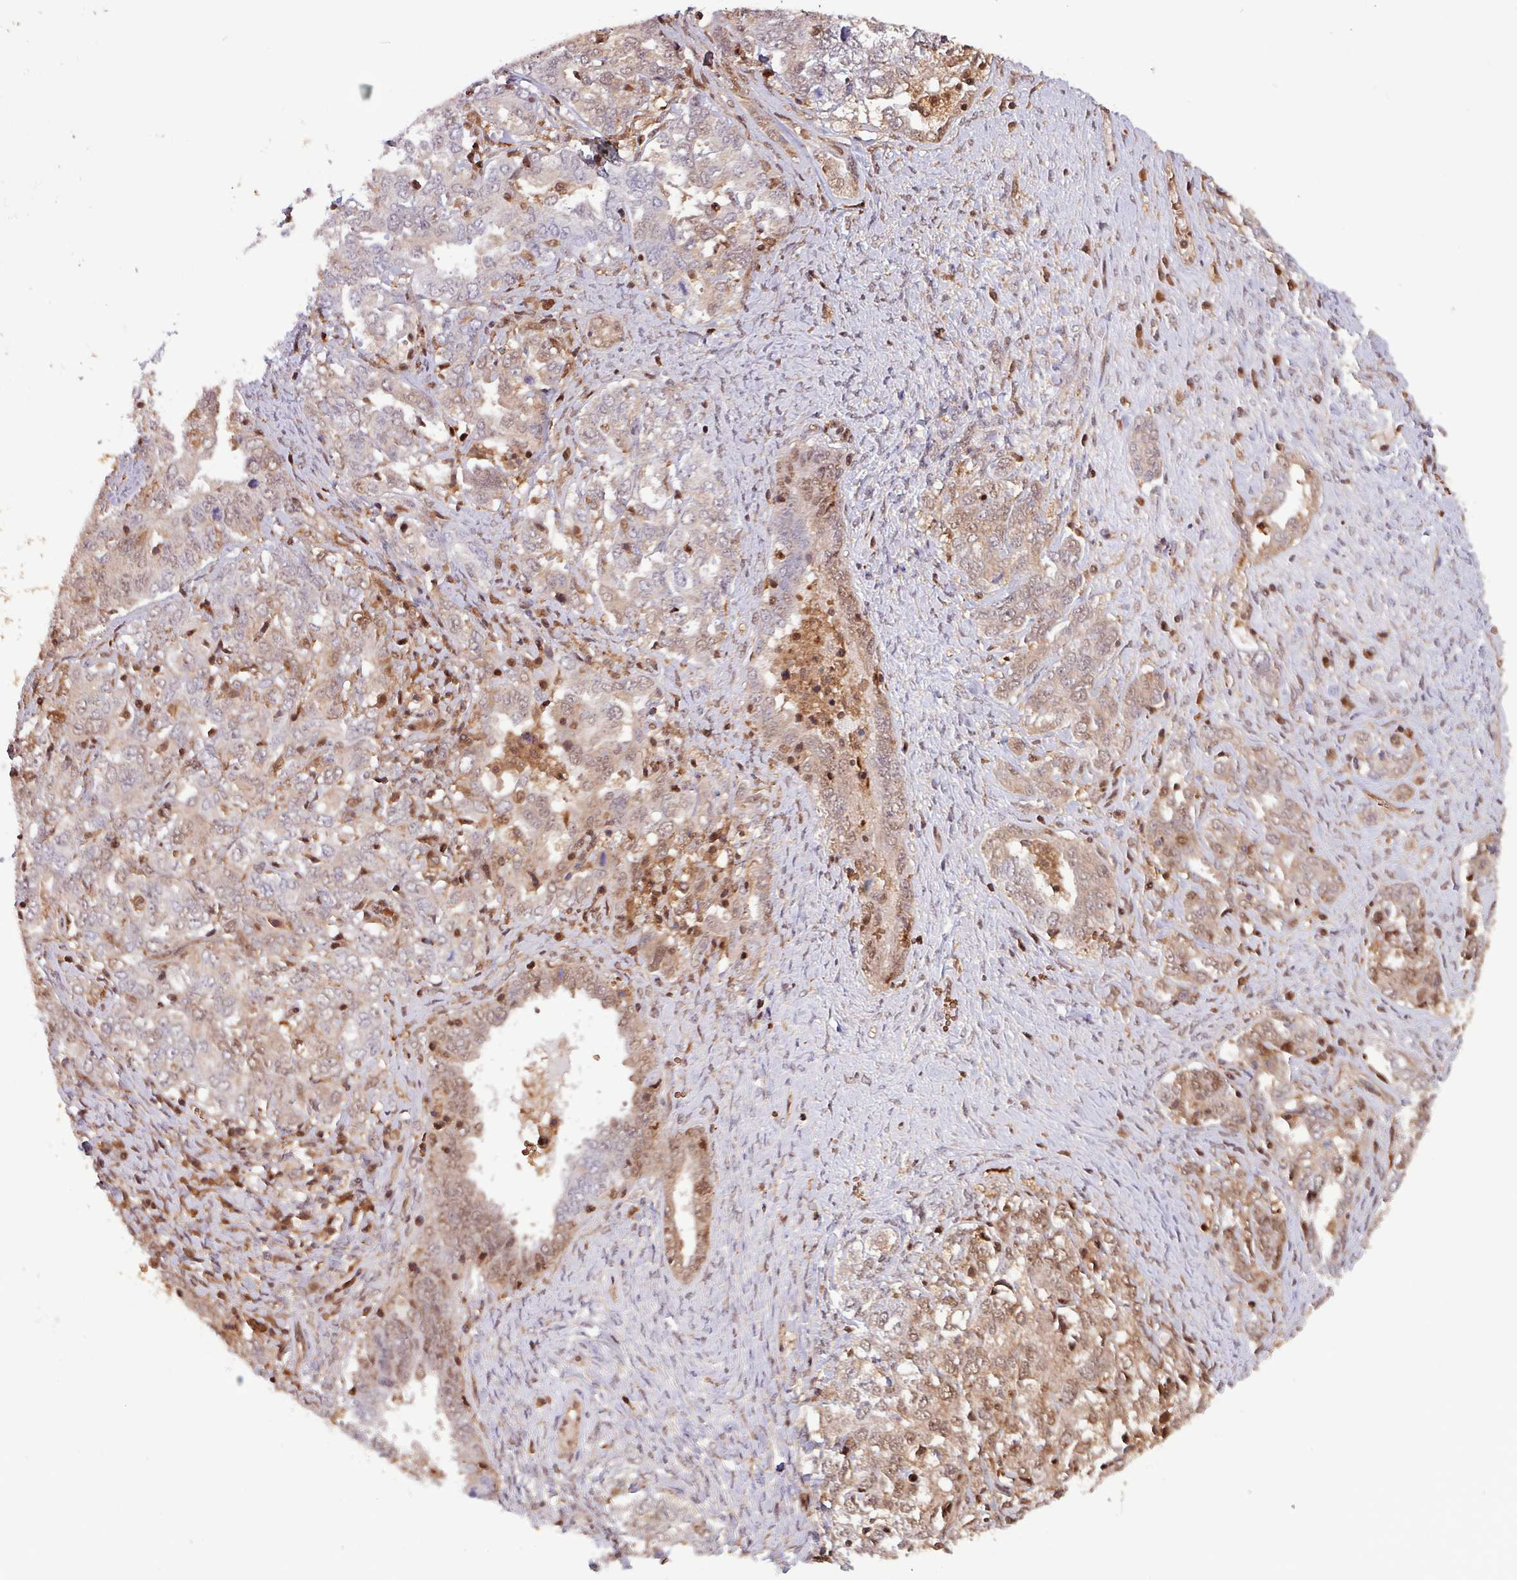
{"staining": {"intensity": "moderate", "quantity": "<25%", "location": "cytoplasmic/membranous,nuclear"}, "tissue": "ovarian cancer", "cell_type": "Tumor cells", "image_type": "cancer", "snomed": [{"axis": "morphology", "description": "Carcinoma, endometroid"}, {"axis": "topography", "description": "Ovary"}], "caption": "Immunohistochemistry micrograph of ovarian endometroid carcinoma stained for a protein (brown), which demonstrates low levels of moderate cytoplasmic/membranous and nuclear staining in about <25% of tumor cells.", "gene": "PSMB8", "patient": {"sex": "female", "age": 62}}